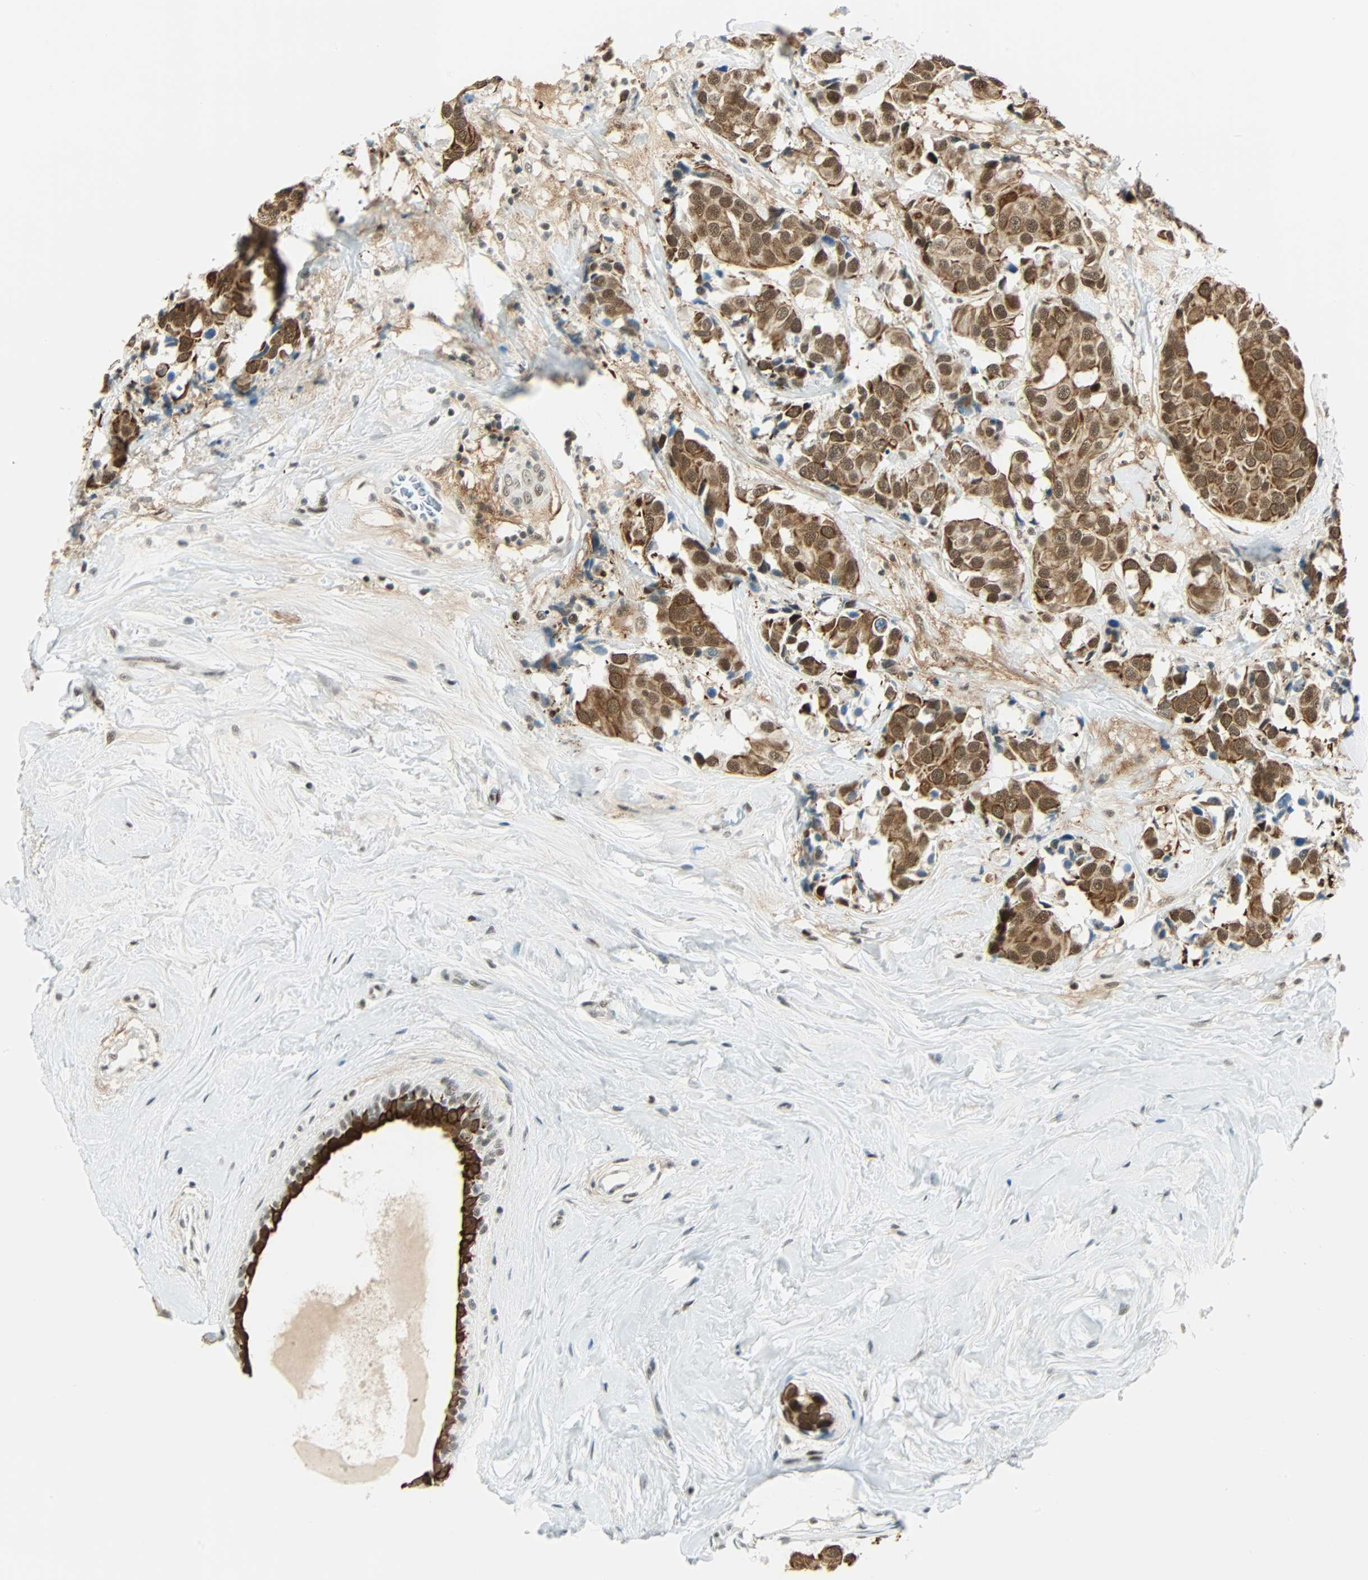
{"staining": {"intensity": "strong", "quantity": ">75%", "location": "cytoplasmic/membranous,nuclear"}, "tissue": "breast cancer", "cell_type": "Tumor cells", "image_type": "cancer", "snomed": [{"axis": "morphology", "description": "Normal tissue, NOS"}, {"axis": "morphology", "description": "Duct carcinoma"}, {"axis": "topography", "description": "Breast"}], "caption": "Tumor cells exhibit high levels of strong cytoplasmic/membranous and nuclear positivity in approximately >75% of cells in human breast cancer (intraductal carcinoma). (Brightfield microscopy of DAB IHC at high magnification).", "gene": "NELFE", "patient": {"sex": "female", "age": 39}}